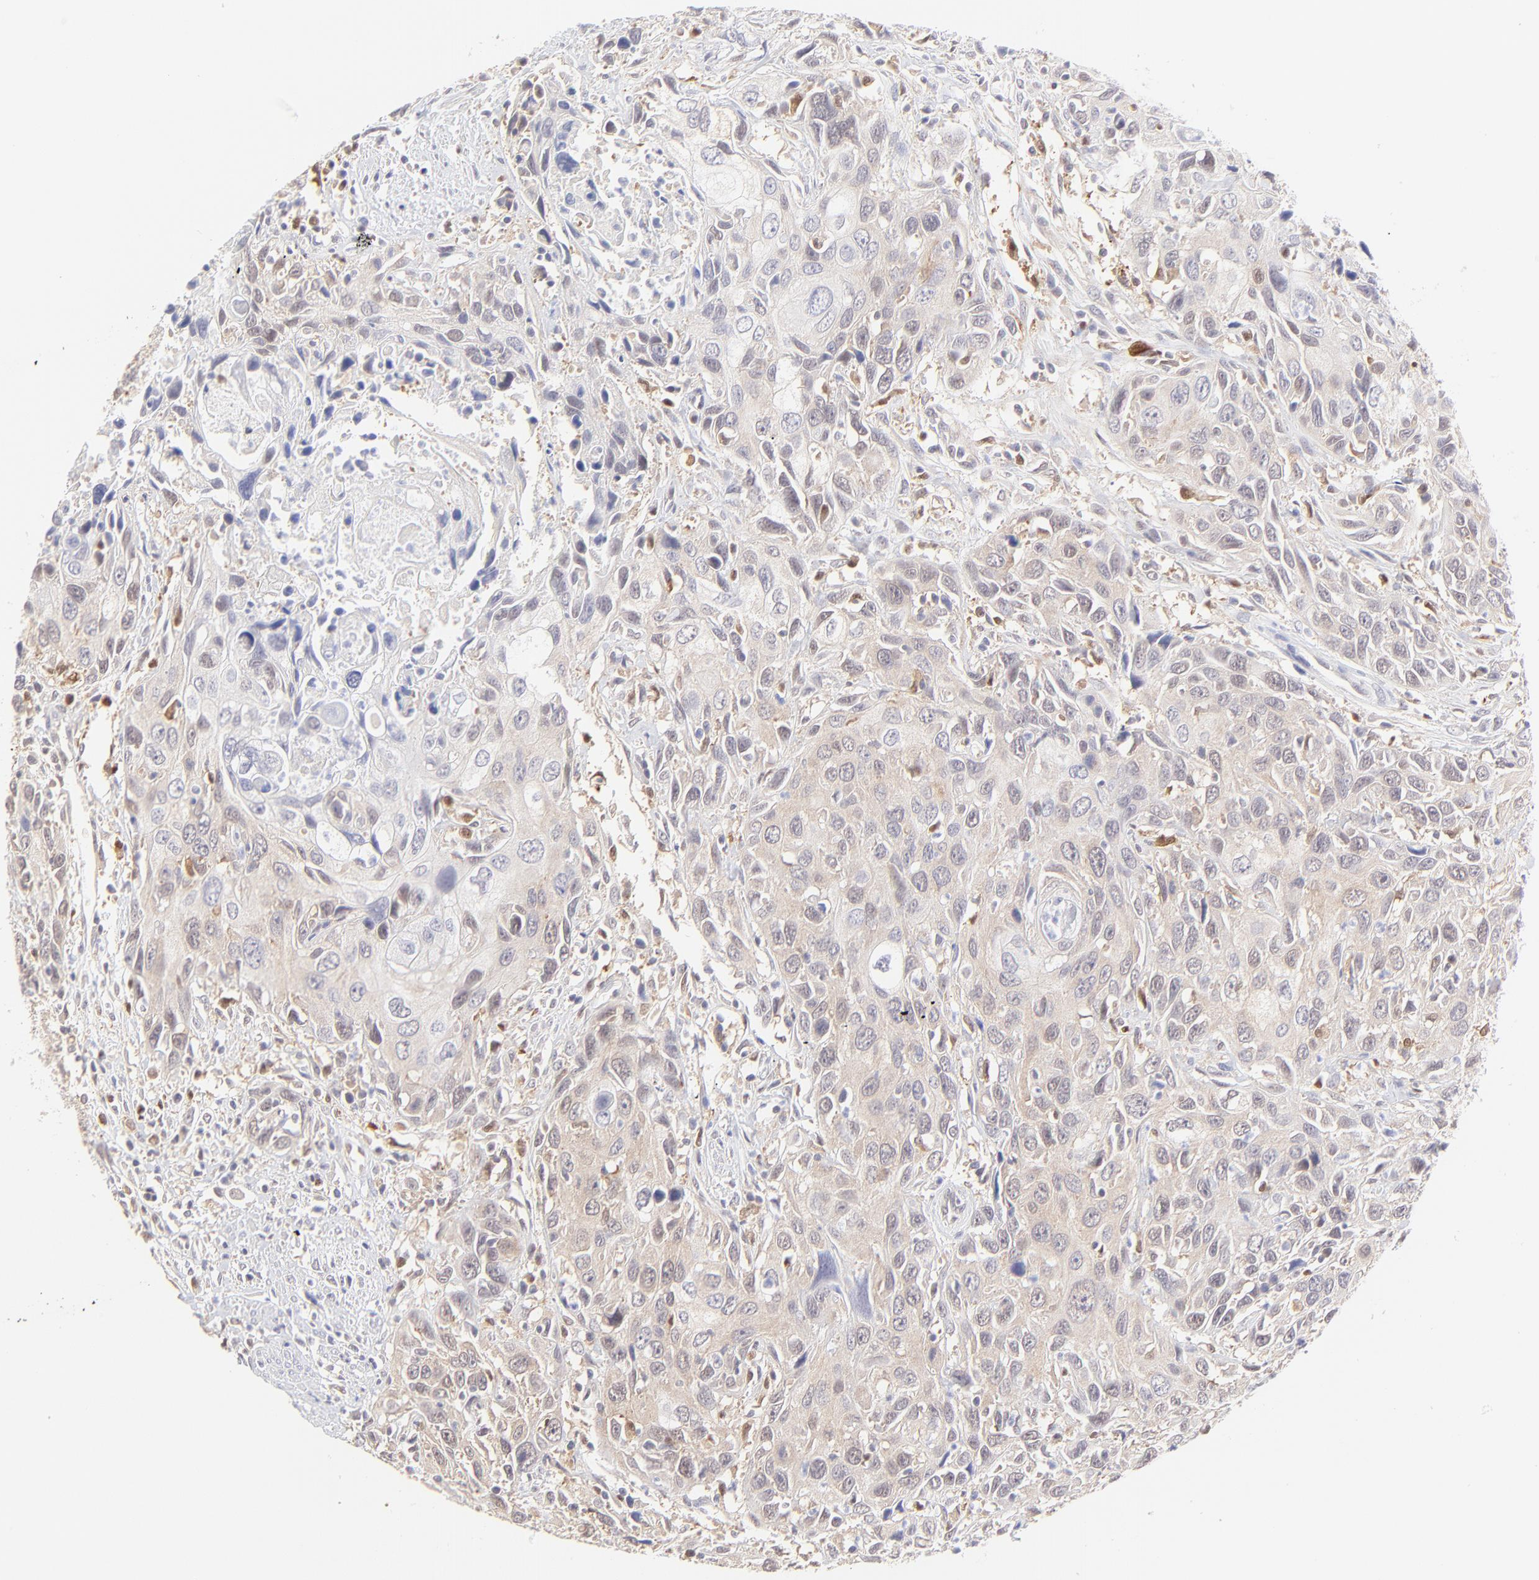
{"staining": {"intensity": "weak", "quantity": ">75%", "location": "cytoplasmic/membranous"}, "tissue": "urothelial cancer", "cell_type": "Tumor cells", "image_type": "cancer", "snomed": [{"axis": "morphology", "description": "Urothelial carcinoma, High grade"}, {"axis": "topography", "description": "Urinary bladder"}], "caption": "IHC image of neoplastic tissue: human urothelial cancer stained using immunohistochemistry (IHC) demonstrates low levels of weak protein expression localized specifically in the cytoplasmic/membranous of tumor cells, appearing as a cytoplasmic/membranous brown color.", "gene": "HYAL1", "patient": {"sex": "male", "age": 71}}